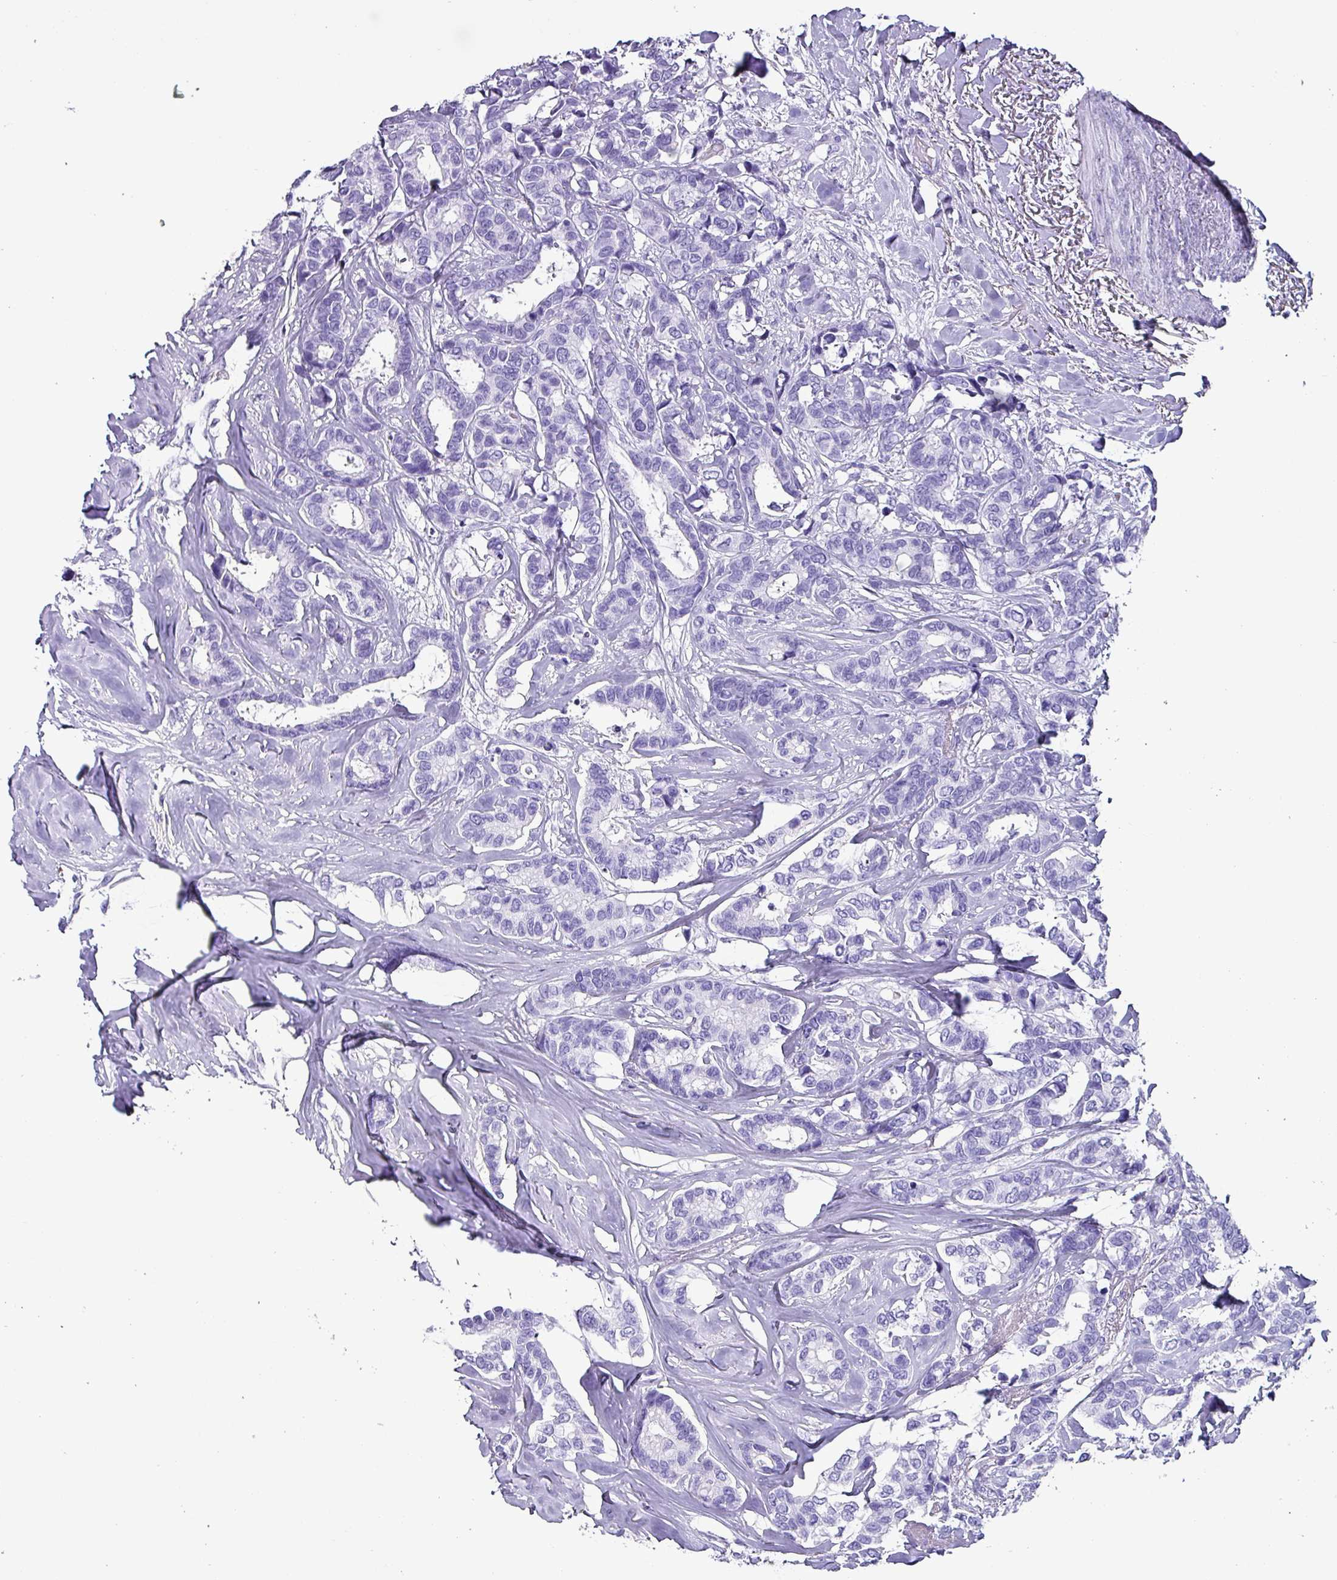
{"staining": {"intensity": "negative", "quantity": "none", "location": "none"}, "tissue": "breast cancer", "cell_type": "Tumor cells", "image_type": "cancer", "snomed": [{"axis": "morphology", "description": "Duct carcinoma"}, {"axis": "topography", "description": "Breast"}], "caption": "Histopathology image shows no protein staining in tumor cells of breast cancer (invasive ductal carcinoma) tissue.", "gene": "KRT6C", "patient": {"sex": "female", "age": 87}}